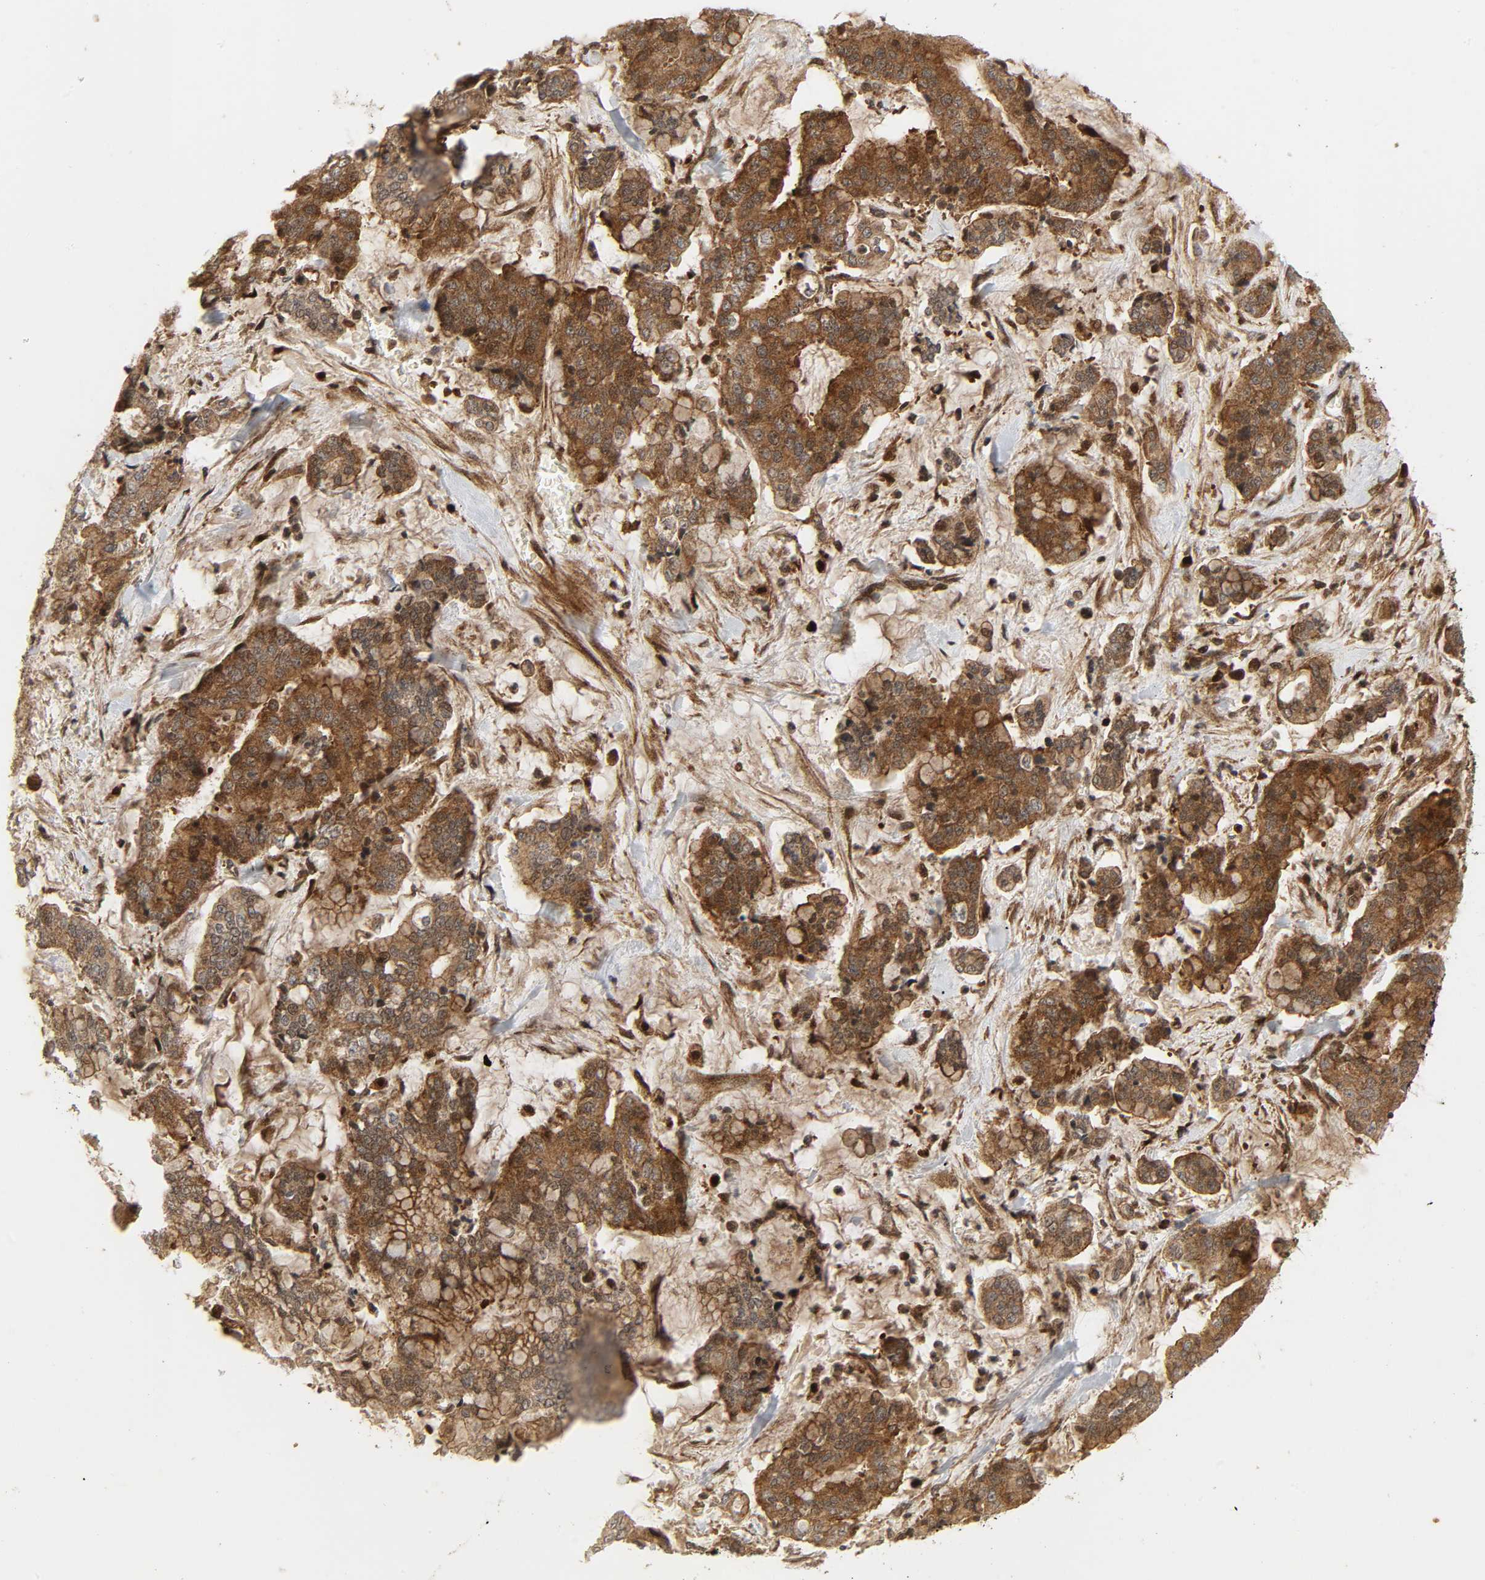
{"staining": {"intensity": "strong", "quantity": ">75%", "location": "cytoplasmic/membranous"}, "tissue": "stomach cancer", "cell_type": "Tumor cells", "image_type": "cancer", "snomed": [{"axis": "morphology", "description": "Normal tissue, NOS"}, {"axis": "morphology", "description": "Adenocarcinoma, NOS"}, {"axis": "topography", "description": "Stomach, upper"}, {"axis": "topography", "description": "Stomach"}], "caption": "Brown immunohistochemical staining in human stomach cancer demonstrates strong cytoplasmic/membranous staining in approximately >75% of tumor cells. (DAB IHC with brightfield microscopy, high magnification).", "gene": "CHUK", "patient": {"sex": "male", "age": 76}}